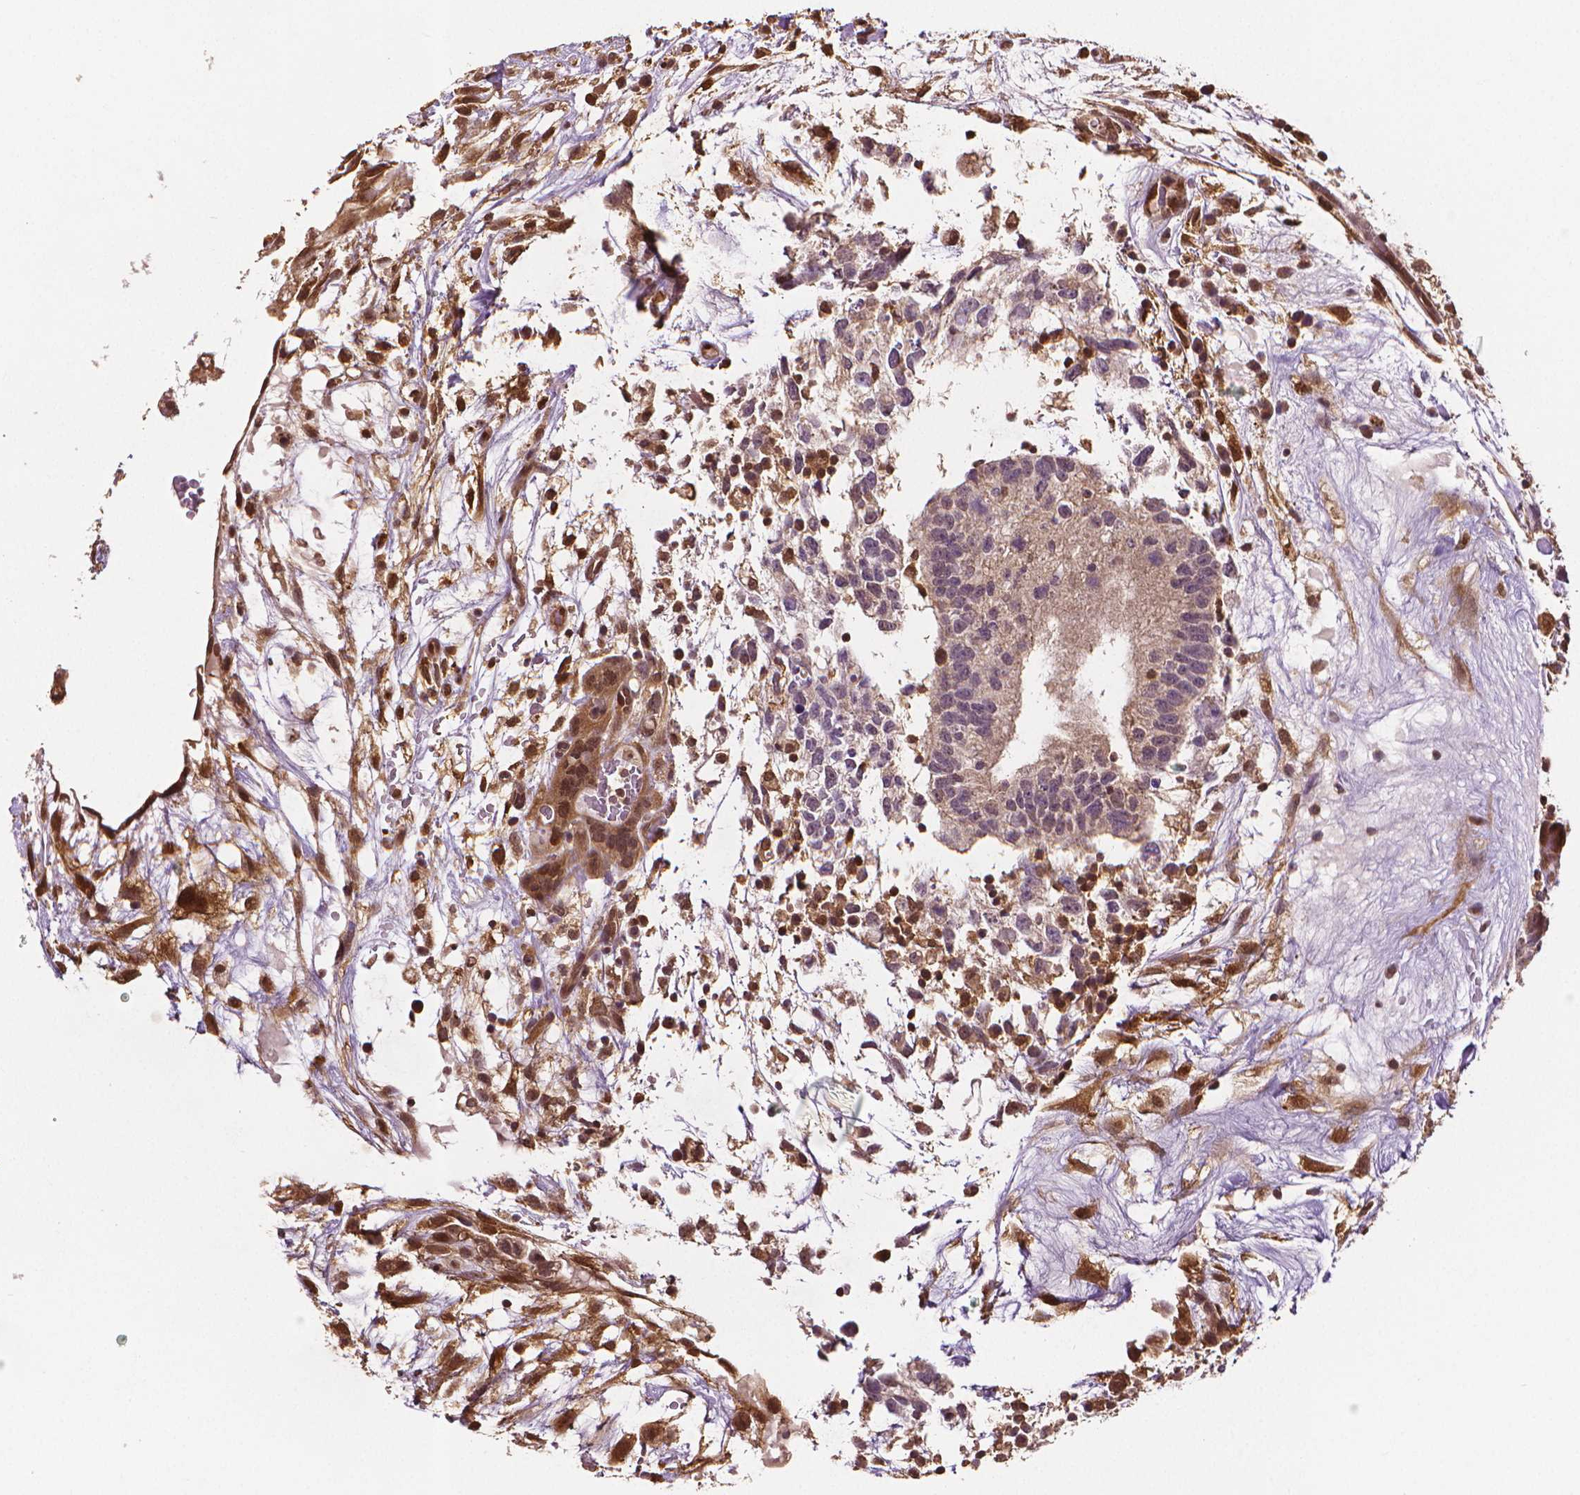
{"staining": {"intensity": "moderate", "quantity": "<25%", "location": "cytoplasmic/membranous,nuclear"}, "tissue": "testis cancer", "cell_type": "Tumor cells", "image_type": "cancer", "snomed": [{"axis": "morphology", "description": "Normal tissue, NOS"}, {"axis": "morphology", "description": "Carcinoma, Embryonal, NOS"}, {"axis": "topography", "description": "Testis"}], "caption": "DAB (3,3'-diaminobenzidine) immunohistochemical staining of testis cancer (embryonal carcinoma) displays moderate cytoplasmic/membranous and nuclear protein expression in approximately <25% of tumor cells.", "gene": "STAT3", "patient": {"sex": "male", "age": 32}}